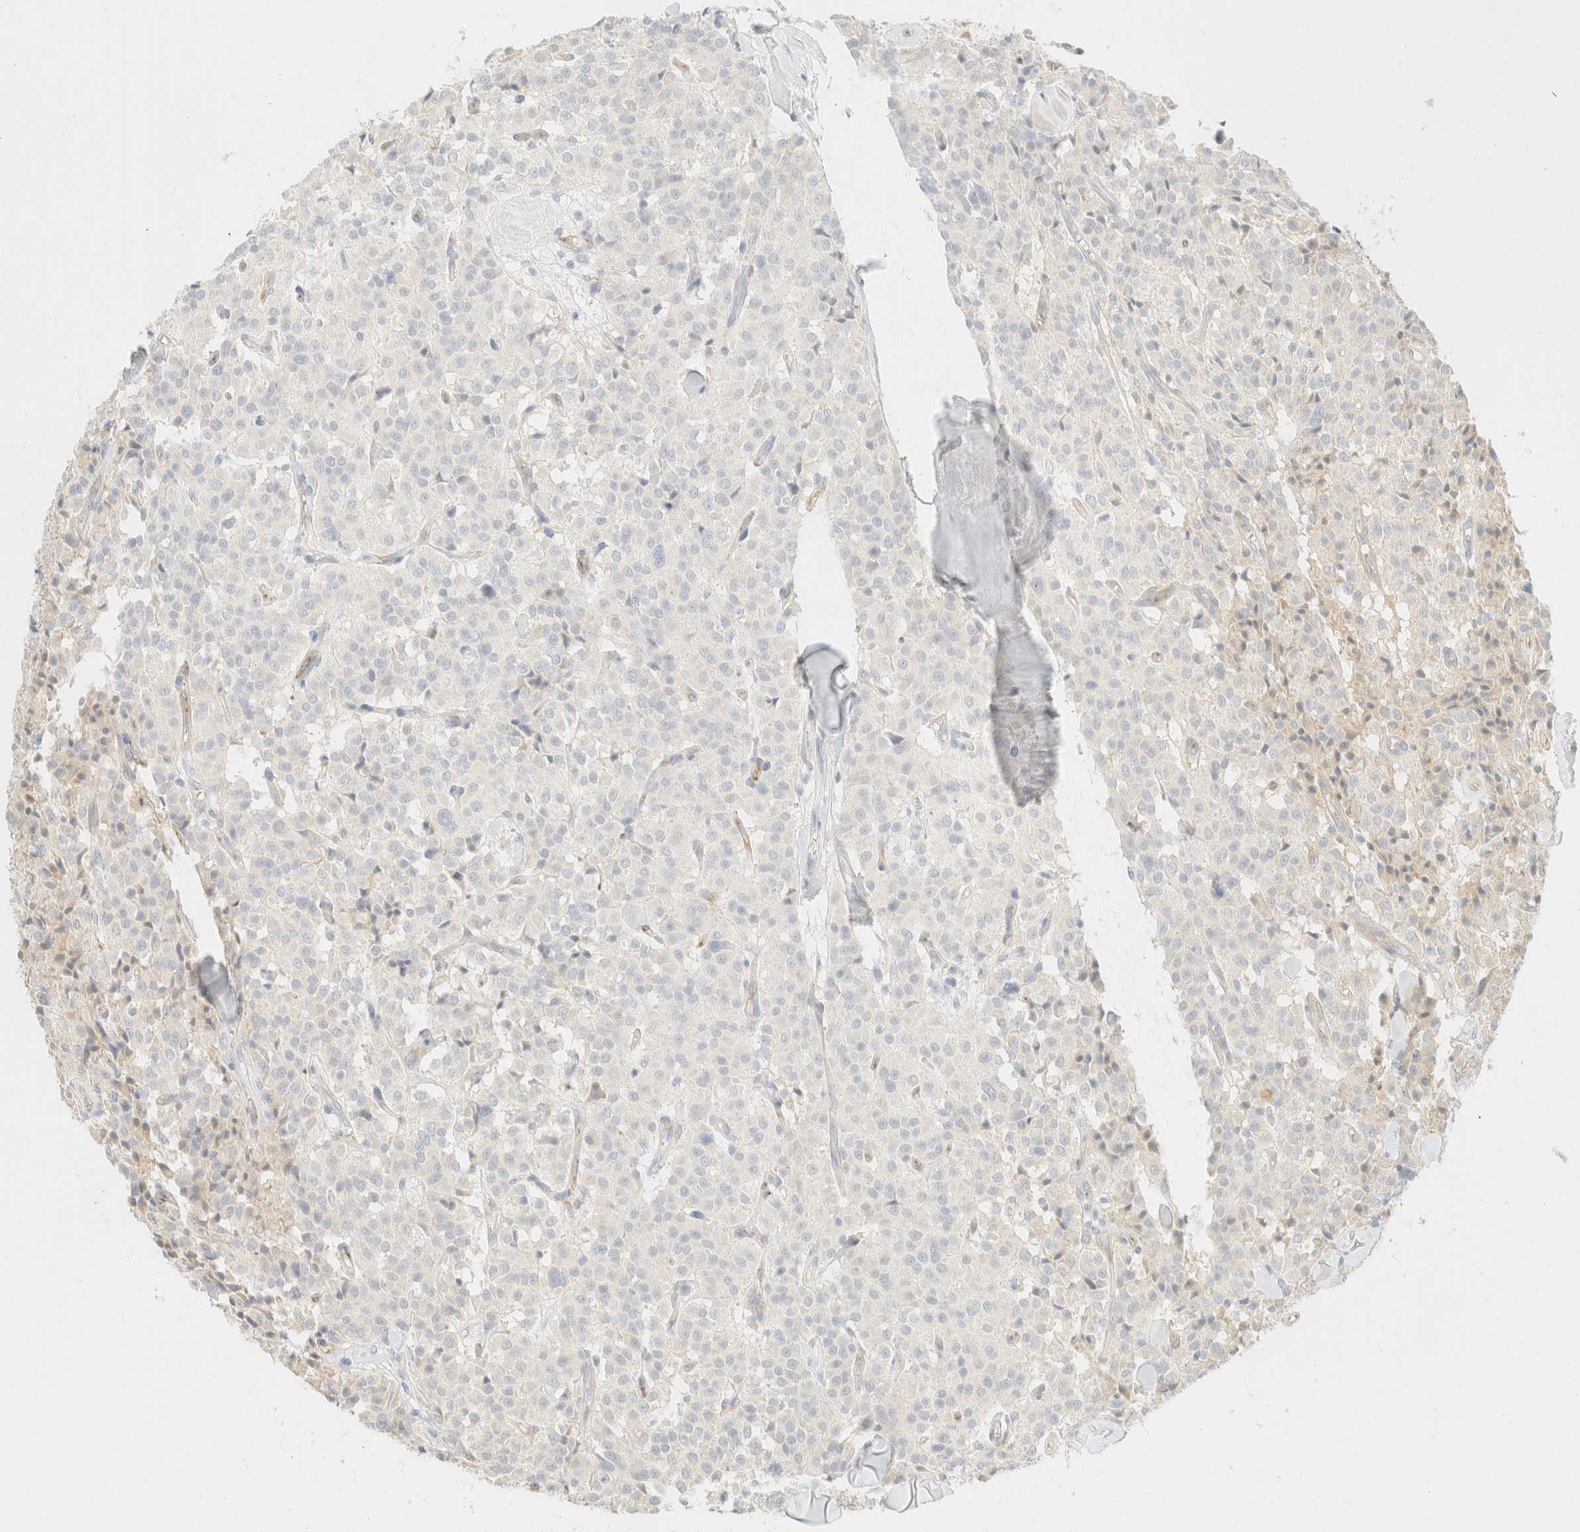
{"staining": {"intensity": "negative", "quantity": "none", "location": "none"}, "tissue": "carcinoid", "cell_type": "Tumor cells", "image_type": "cancer", "snomed": [{"axis": "morphology", "description": "Carcinoid, malignant, NOS"}, {"axis": "topography", "description": "Lung"}], "caption": "A histopathology image of human carcinoid is negative for staining in tumor cells.", "gene": "SPARCL1", "patient": {"sex": "male", "age": 30}}